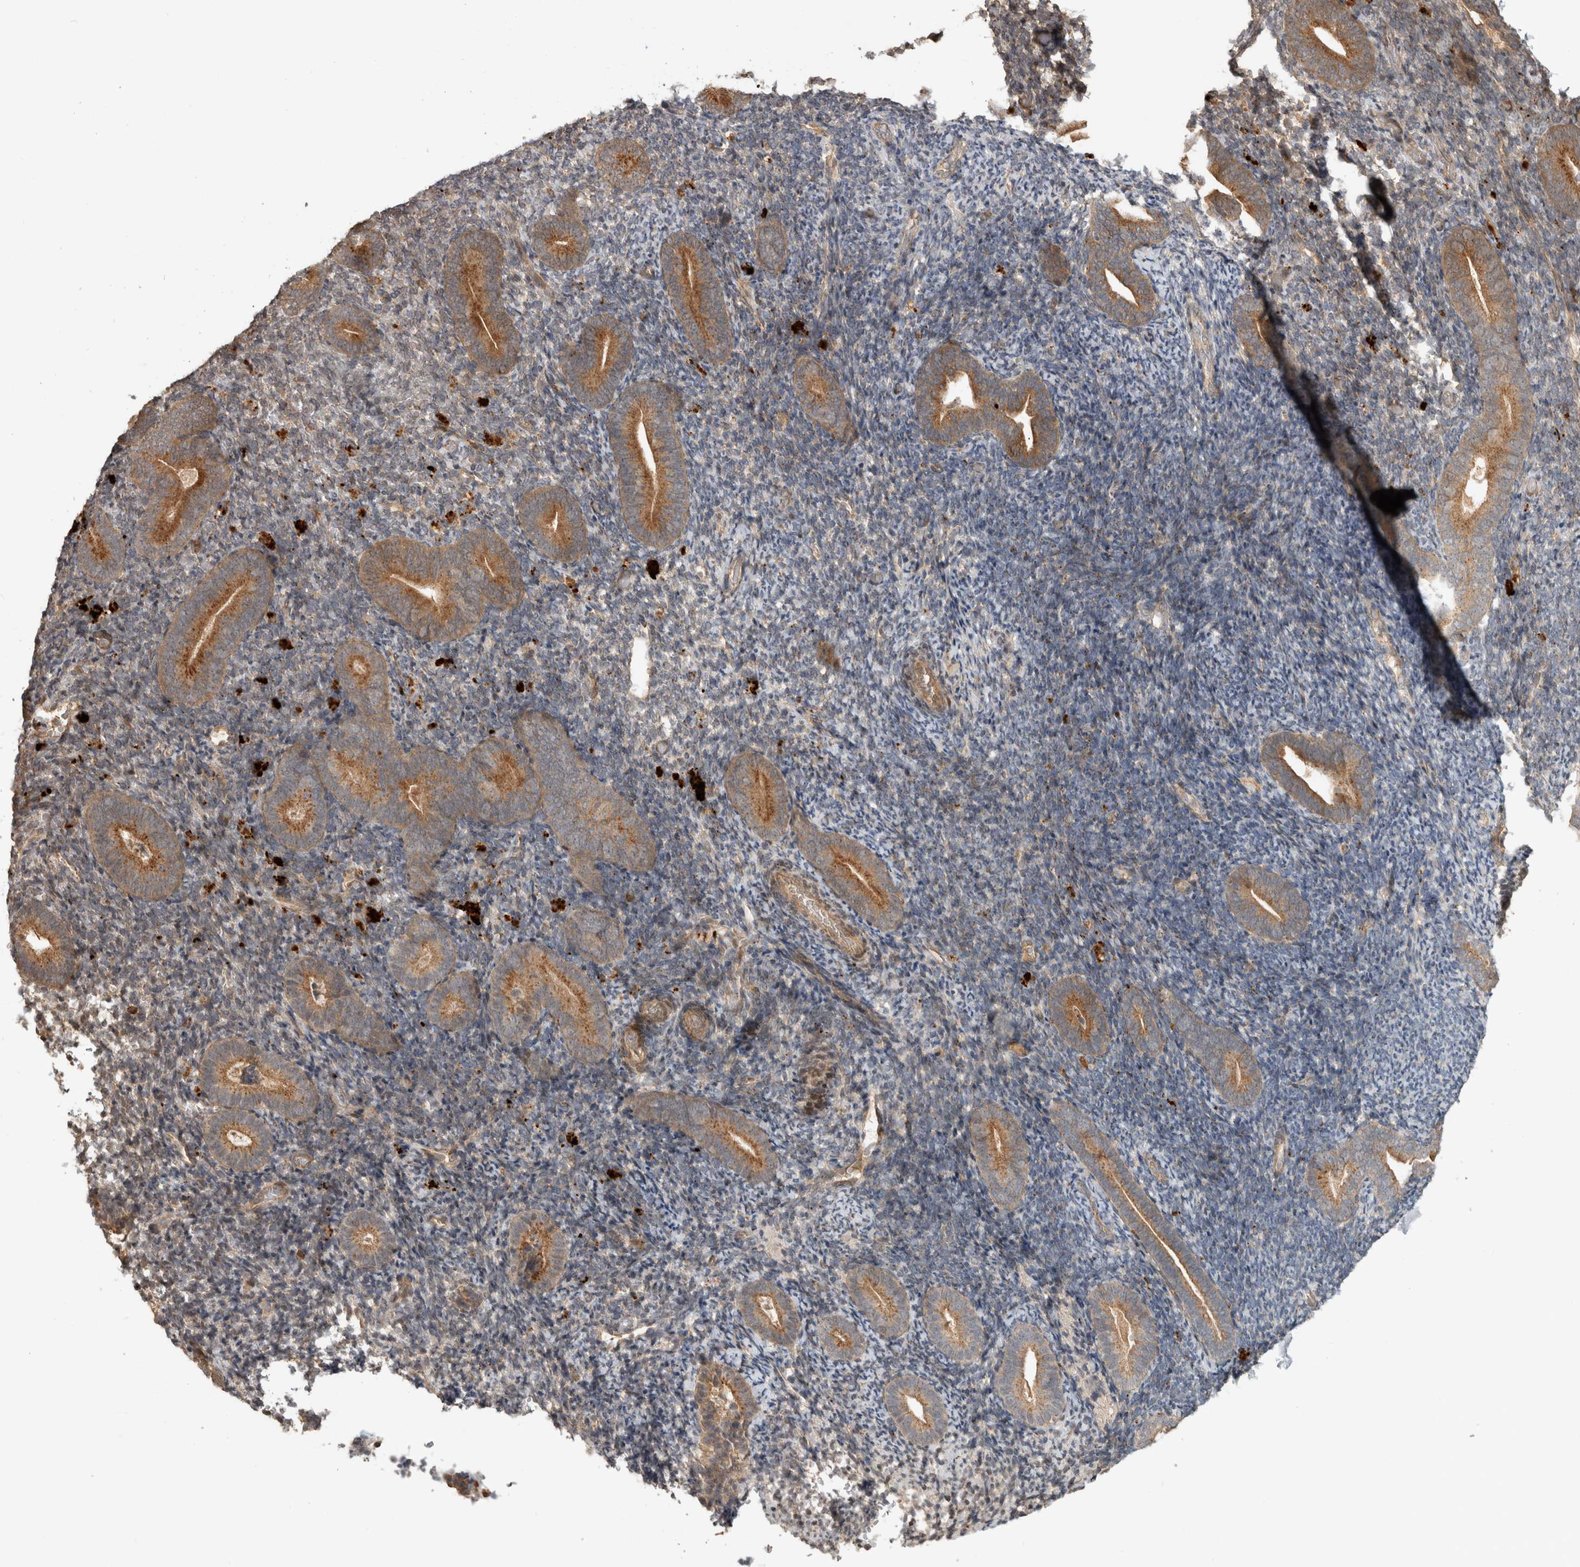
{"staining": {"intensity": "weak", "quantity": "25%-75%", "location": "cytoplasmic/membranous"}, "tissue": "endometrium", "cell_type": "Cells in endometrial stroma", "image_type": "normal", "snomed": [{"axis": "morphology", "description": "Normal tissue, NOS"}, {"axis": "topography", "description": "Endometrium"}], "caption": "A photomicrograph of human endometrium stained for a protein reveals weak cytoplasmic/membranous brown staining in cells in endometrial stroma. The staining was performed using DAB, with brown indicating positive protein expression. Nuclei are stained blue with hematoxylin.", "gene": "PITPNC1", "patient": {"sex": "female", "age": 51}}